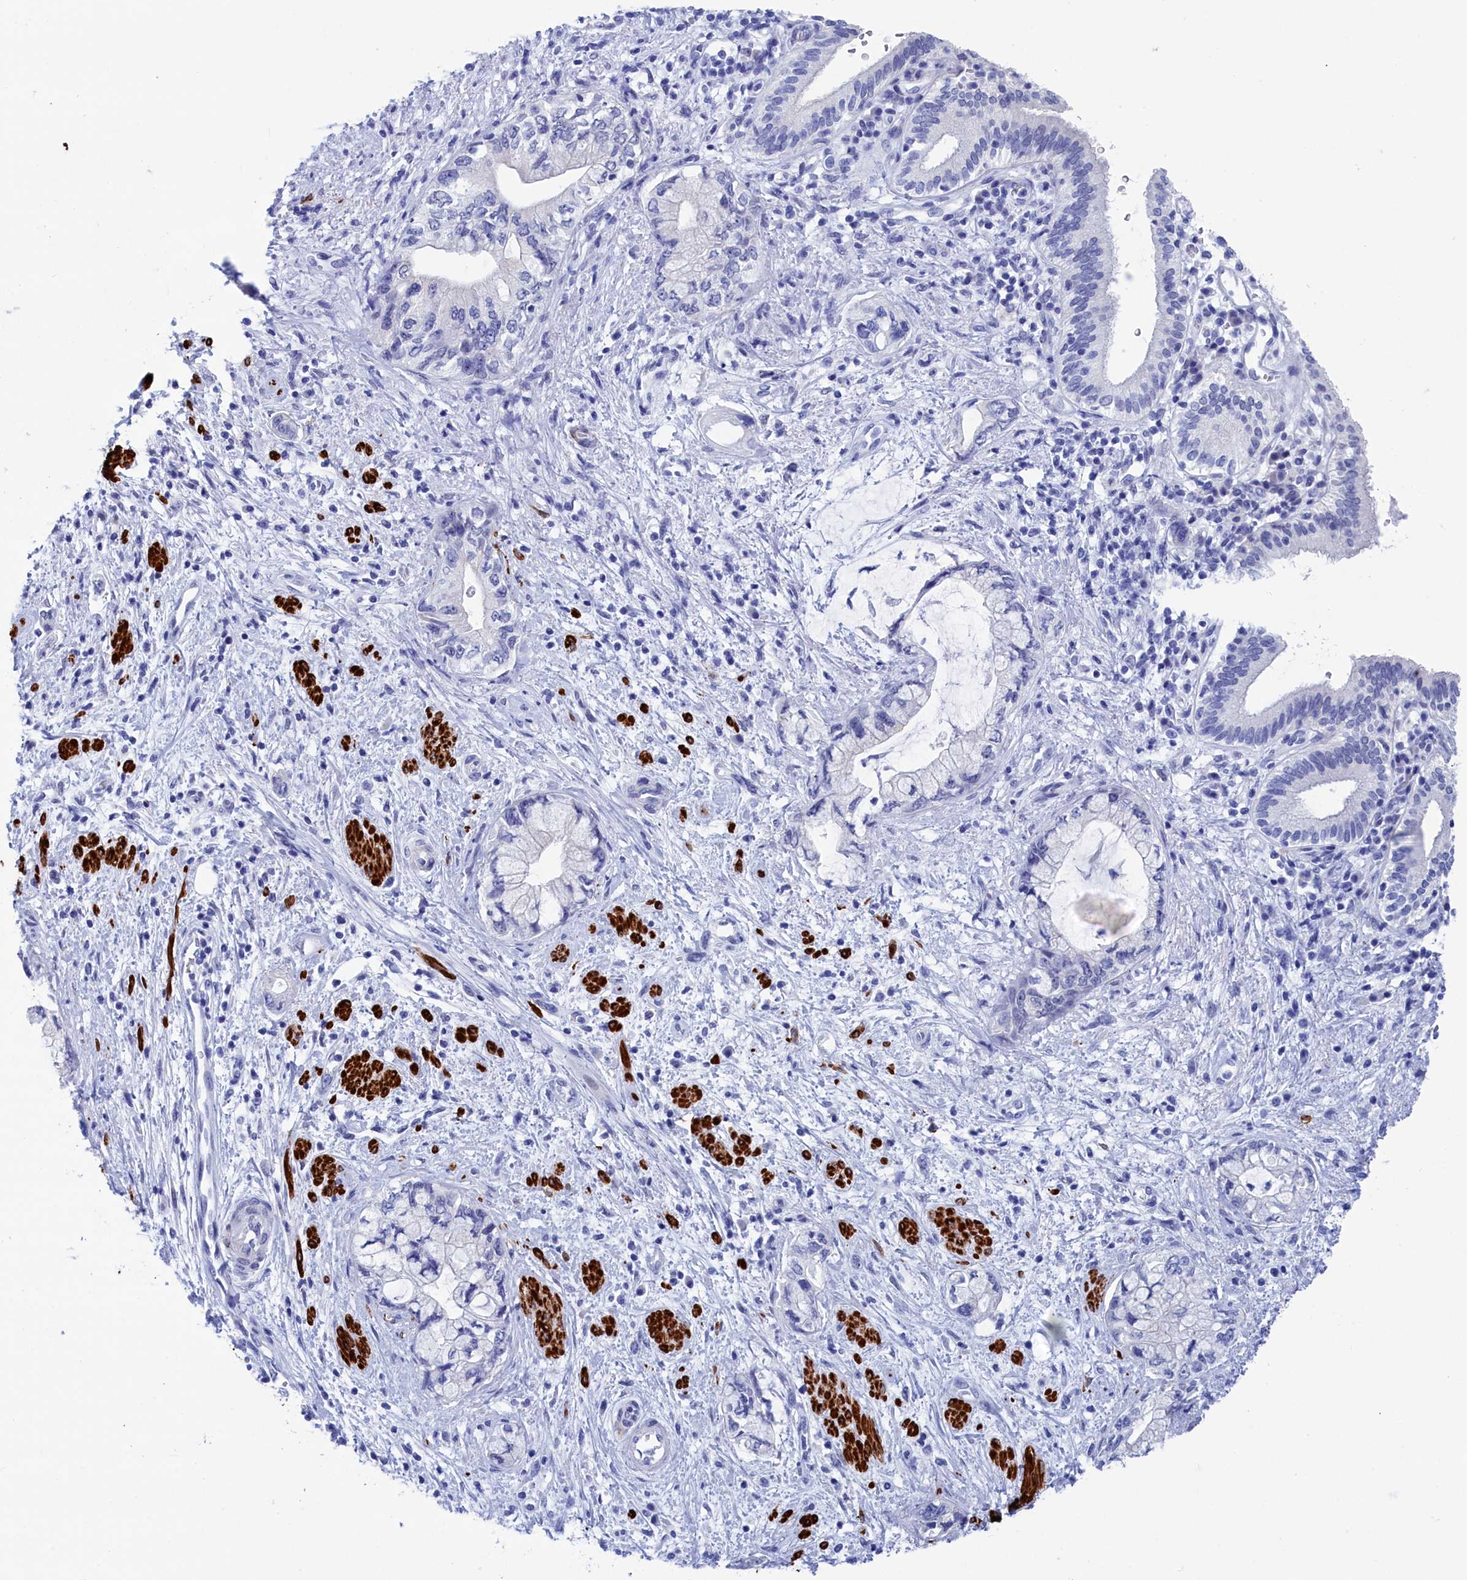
{"staining": {"intensity": "negative", "quantity": "none", "location": "none"}, "tissue": "pancreatic cancer", "cell_type": "Tumor cells", "image_type": "cancer", "snomed": [{"axis": "morphology", "description": "Adenocarcinoma, NOS"}, {"axis": "topography", "description": "Pancreas"}], "caption": "There is no significant staining in tumor cells of pancreatic cancer (adenocarcinoma). (DAB (3,3'-diaminobenzidine) IHC with hematoxylin counter stain).", "gene": "WDR83", "patient": {"sex": "female", "age": 73}}